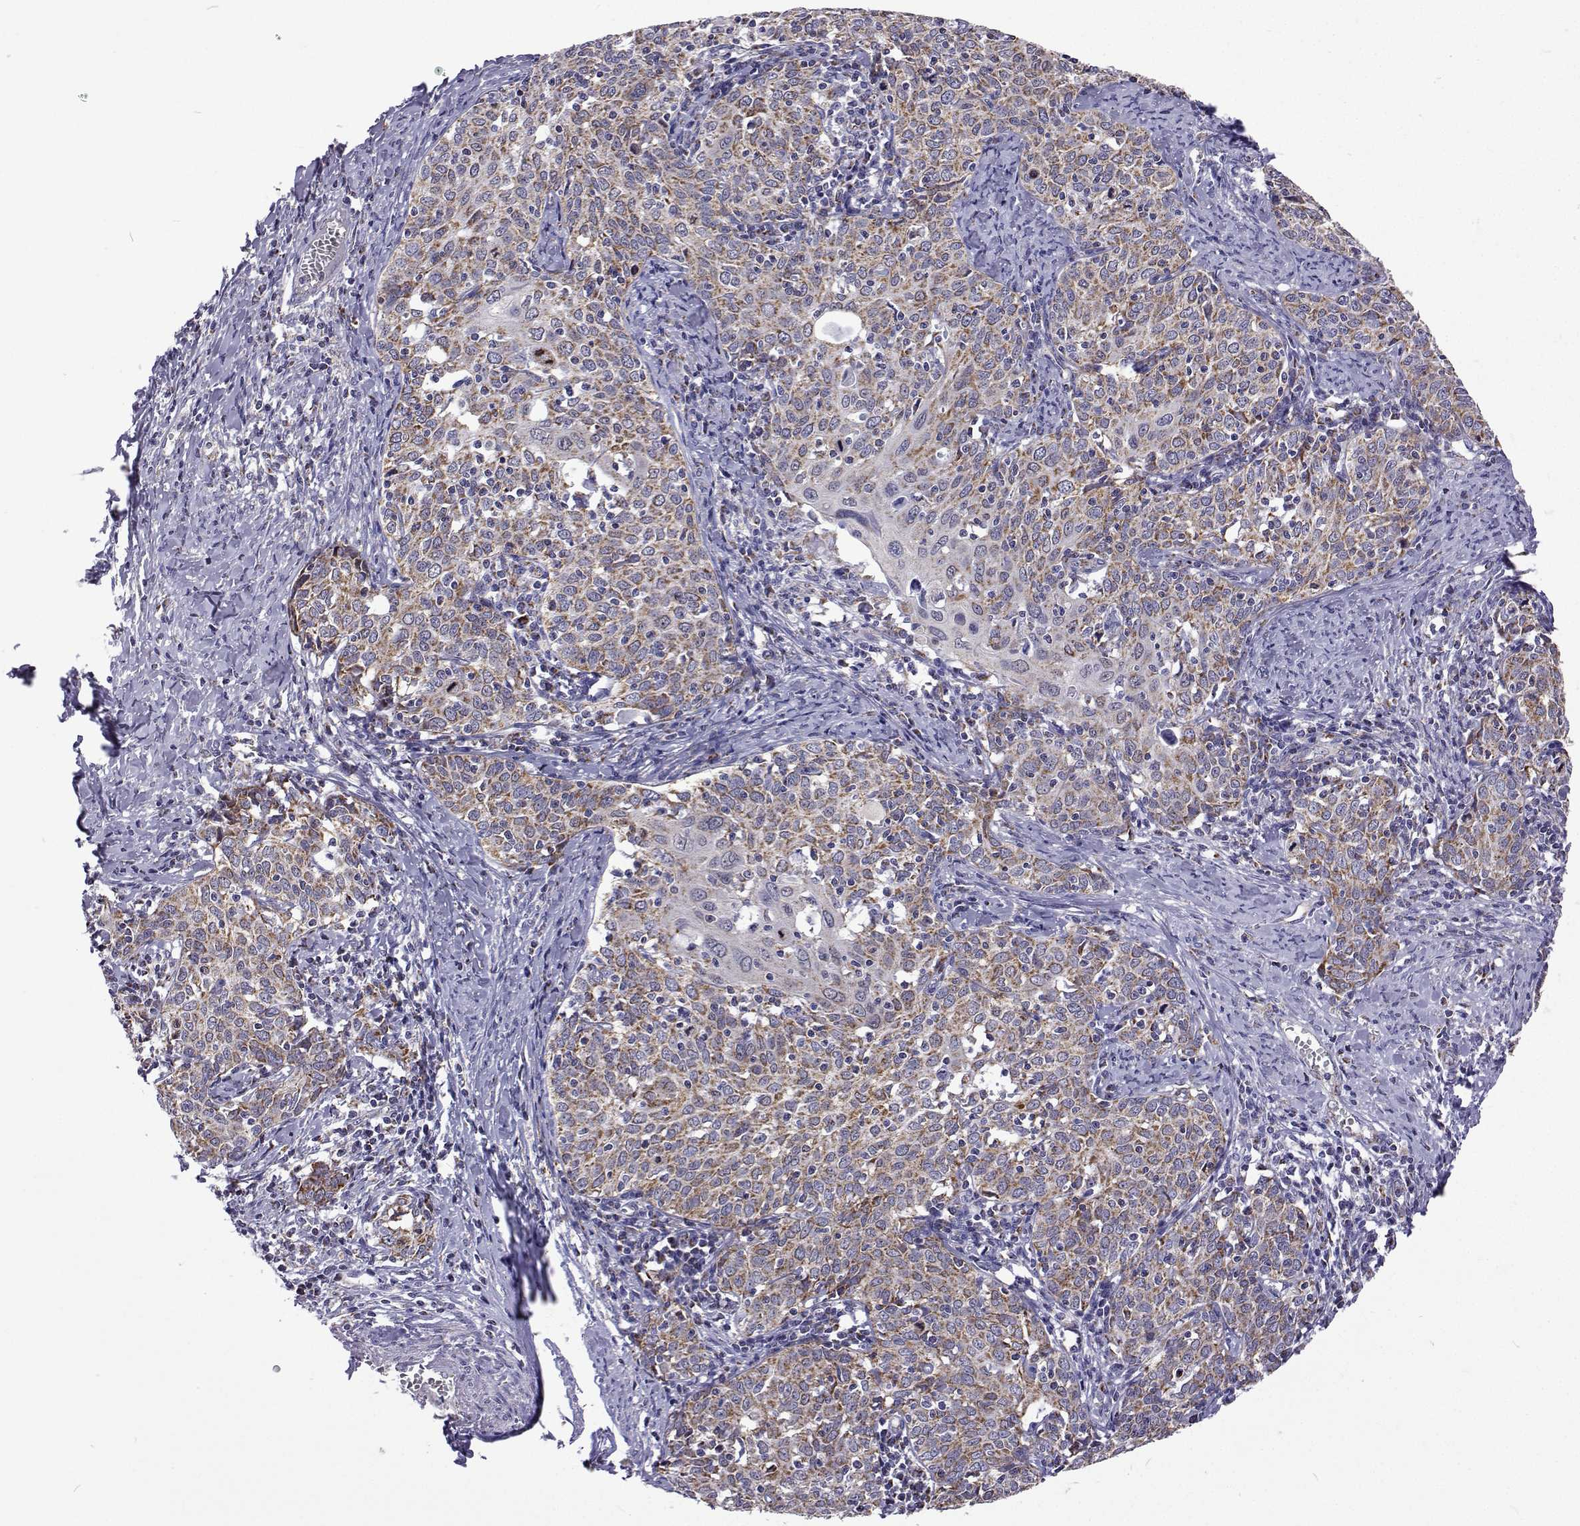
{"staining": {"intensity": "moderate", "quantity": "25%-75%", "location": "cytoplasmic/membranous"}, "tissue": "cervical cancer", "cell_type": "Tumor cells", "image_type": "cancer", "snomed": [{"axis": "morphology", "description": "Squamous cell carcinoma, NOS"}, {"axis": "topography", "description": "Cervix"}], "caption": "A histopathology image of cervical squamous cell carcinoma stained for a protein reveals moderate cytoplasmic/membranous brown staining in tumor cells. The staining was performed using DAB (3,3'-diaminobenzidine), with brown indicating positive protein expression. Nuclei are stained blue with hematoxylin.", "gene": "MCCC2", "patient": {"sex": "female", "age": 62}}